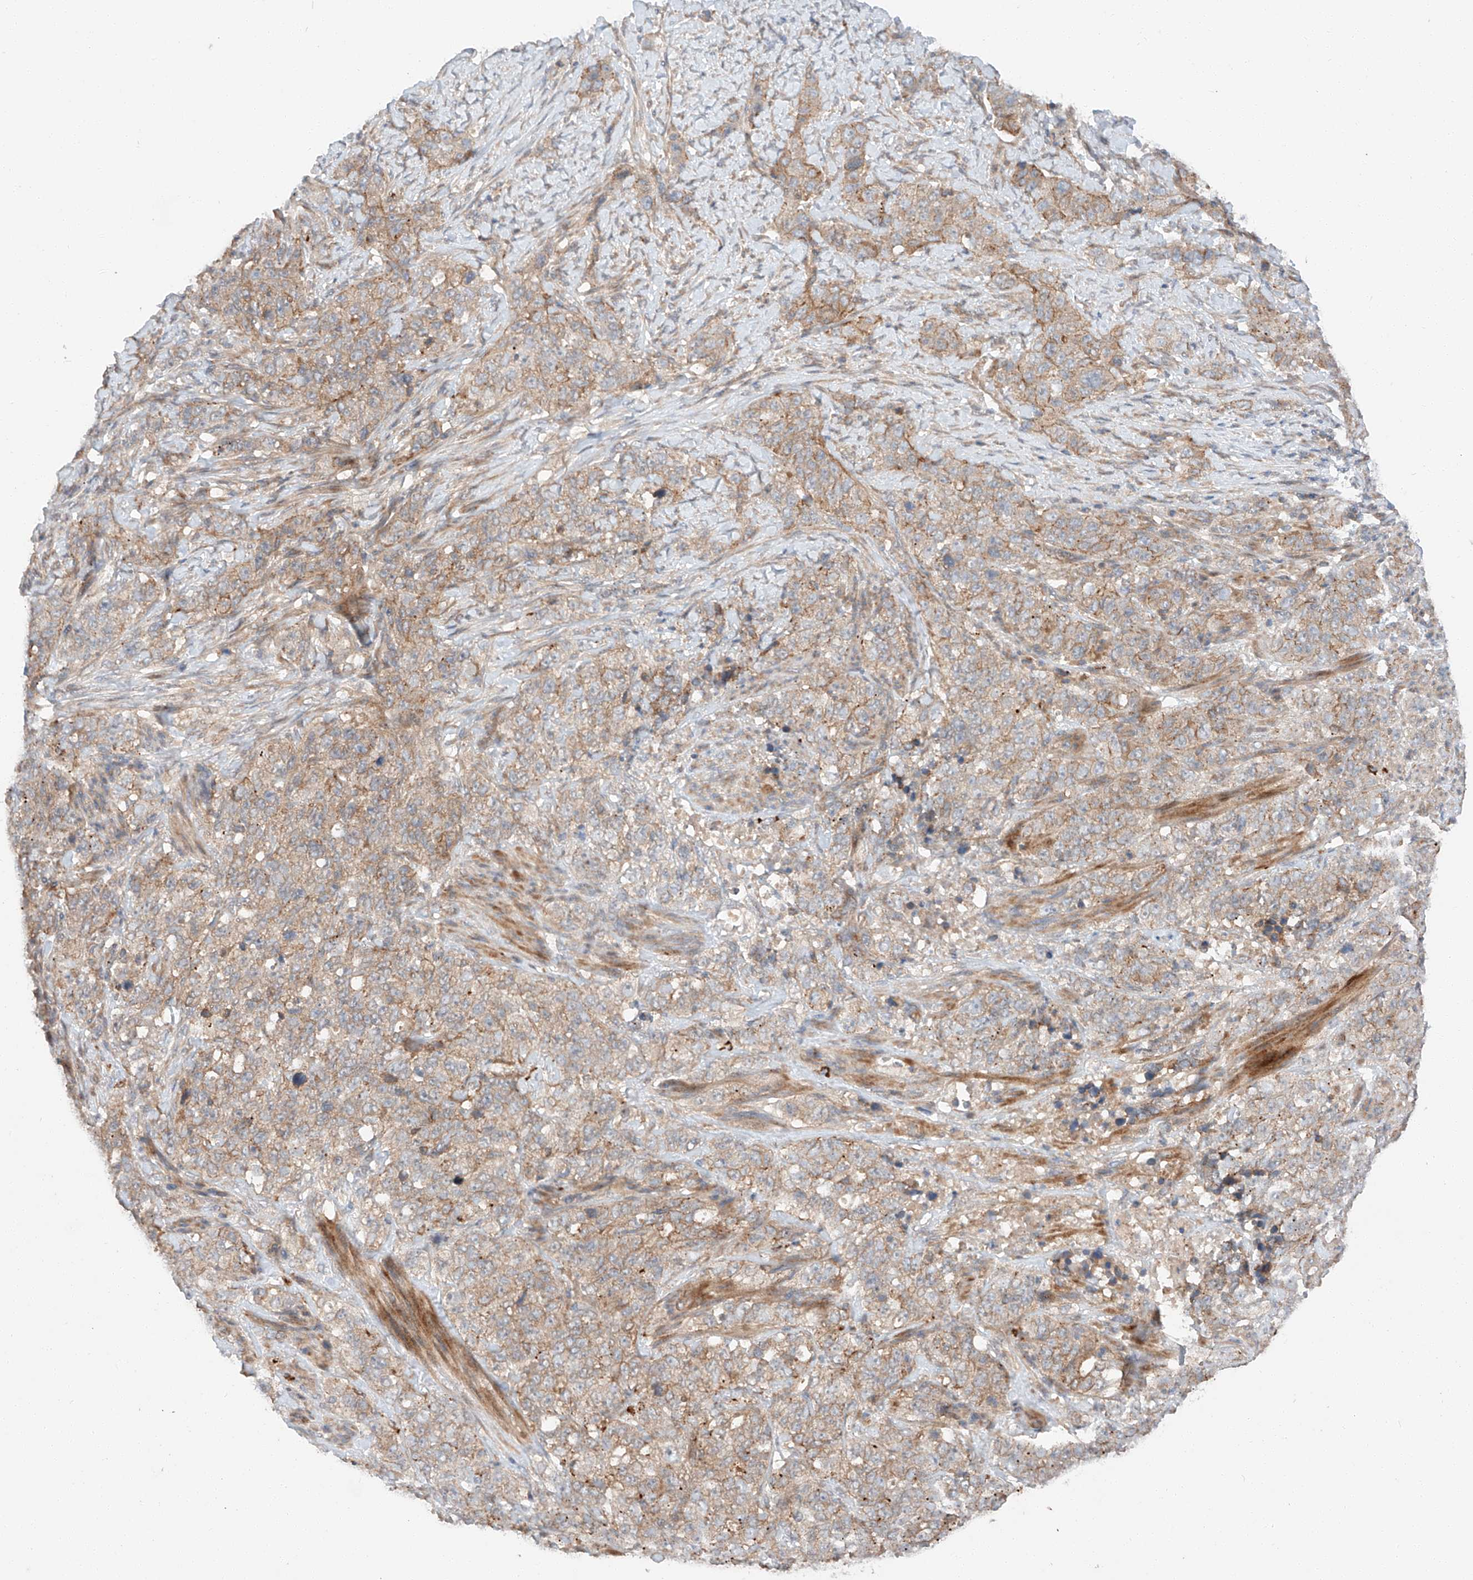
{"staining": {"intensity": "moderate", "quantity": ">75%", "location": "cytoplasmic/membranous"}, "tissue": "stomach cancer", "cell_type": "Tumor cells", "image_type": "cancer", "snomed": [{"axis": "morphology", "description": "Adenocarcinoma, NOS"}, {"axis": "topography", "description": "Stomach"}], "caption": "About >75% of tumor cells in stomach cancer display moderate cytoplasmic/membranous protein staining as visualized by brown immunohistochemical staining.", "gene": "XPNPEP1", "patient": {"sex": "male", "age": 48}}